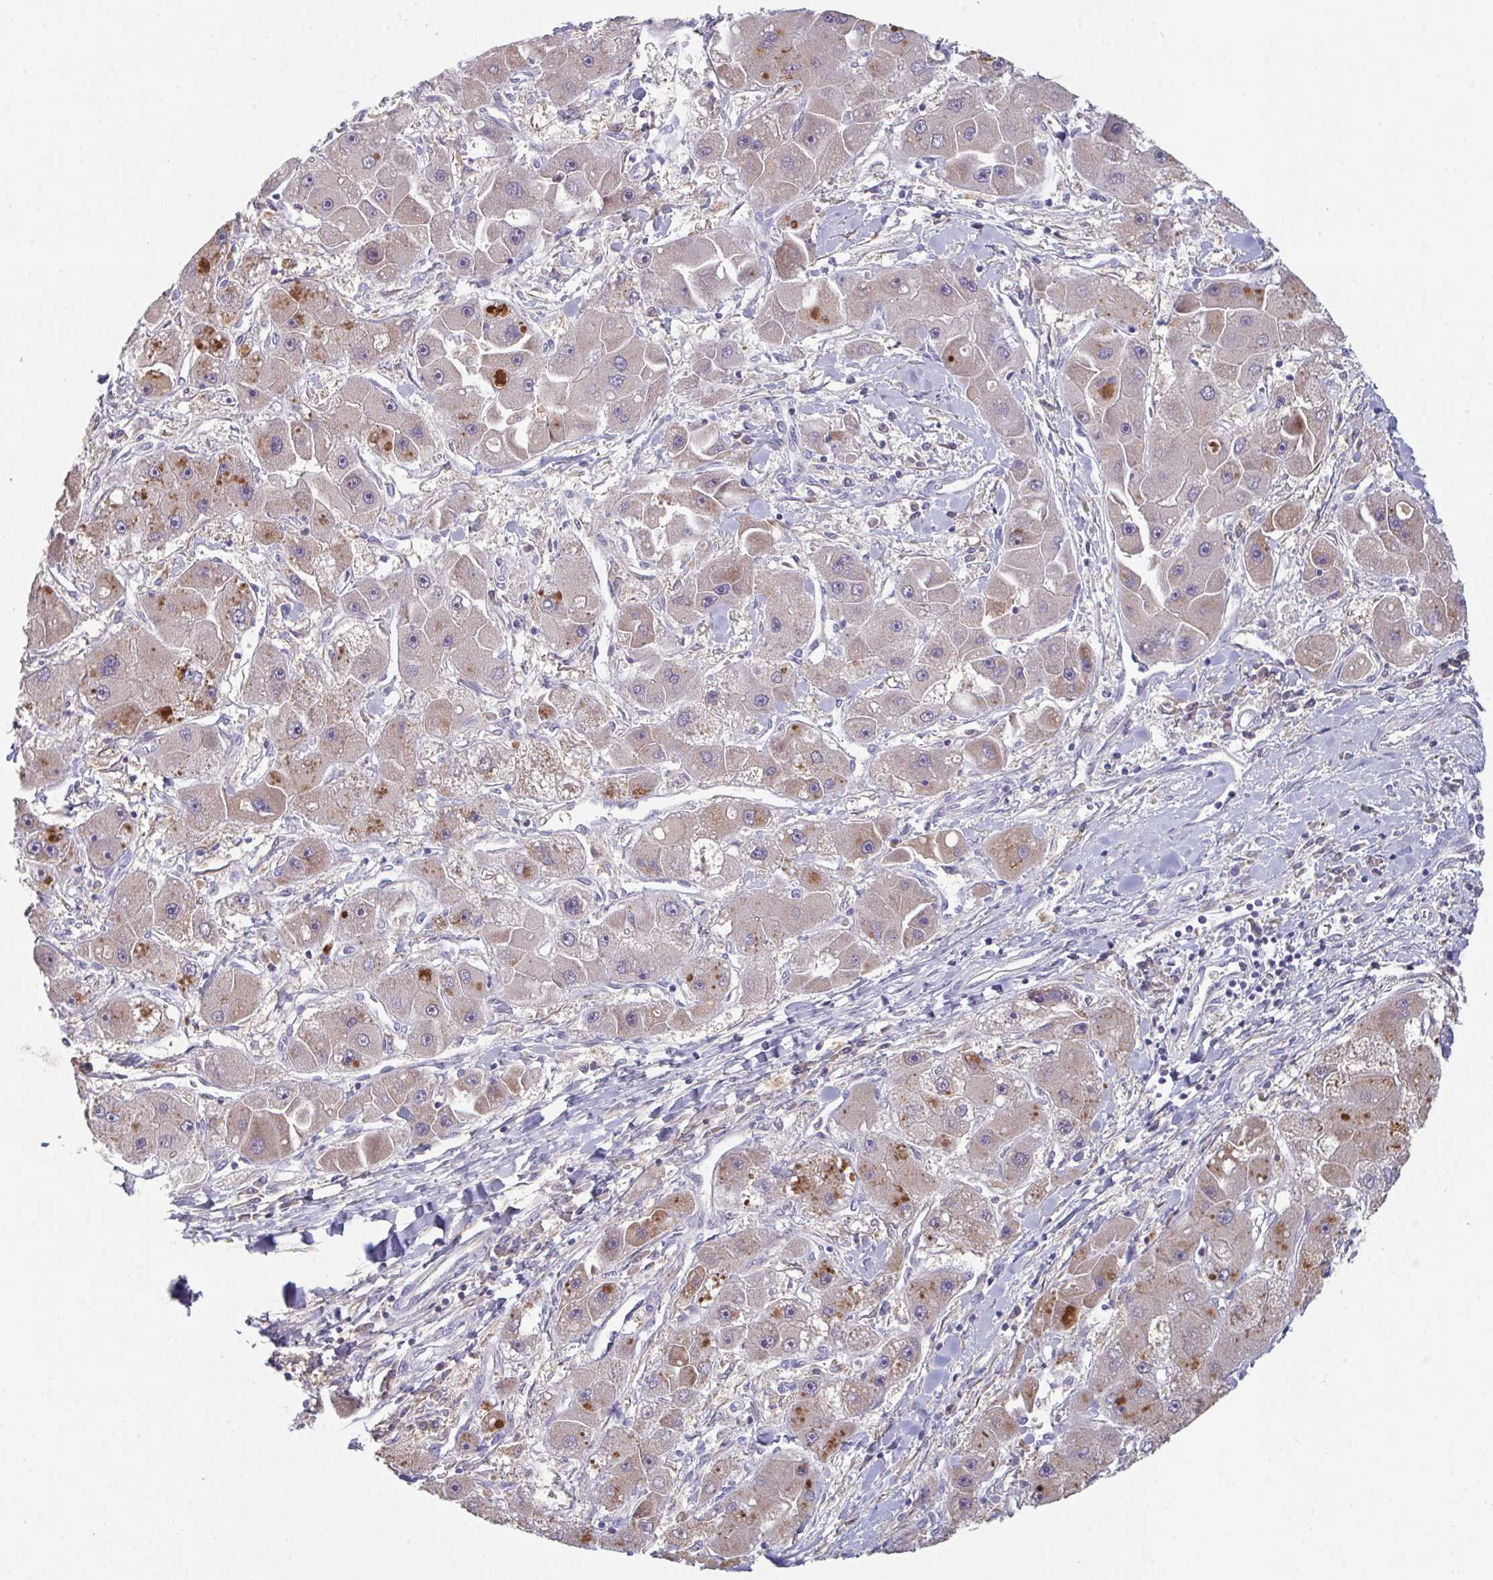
{"staining": {"intensity": "moderate", "quantity": "25%-75%", "location": "cytoplasmic/membranous"}, "tissue": "liver cancer", "cell_type": "Tumor cells", "image_type": "cancer", "snomed": [{"axis": "morphology", "description": "Carcinoma, Hepatocellular, NOS"}, {"axis": "topography", "description": "Liver"}], "caption": "Immunohistochemistry (DAB) staining of hepatocellular carcinoma (liver) shows moderate cytoplasmic/membranous protein staining in about 25%-75% of tumor cells.", "gene": "HGFAC", "patient": {"sex": "male", "age": 24}}